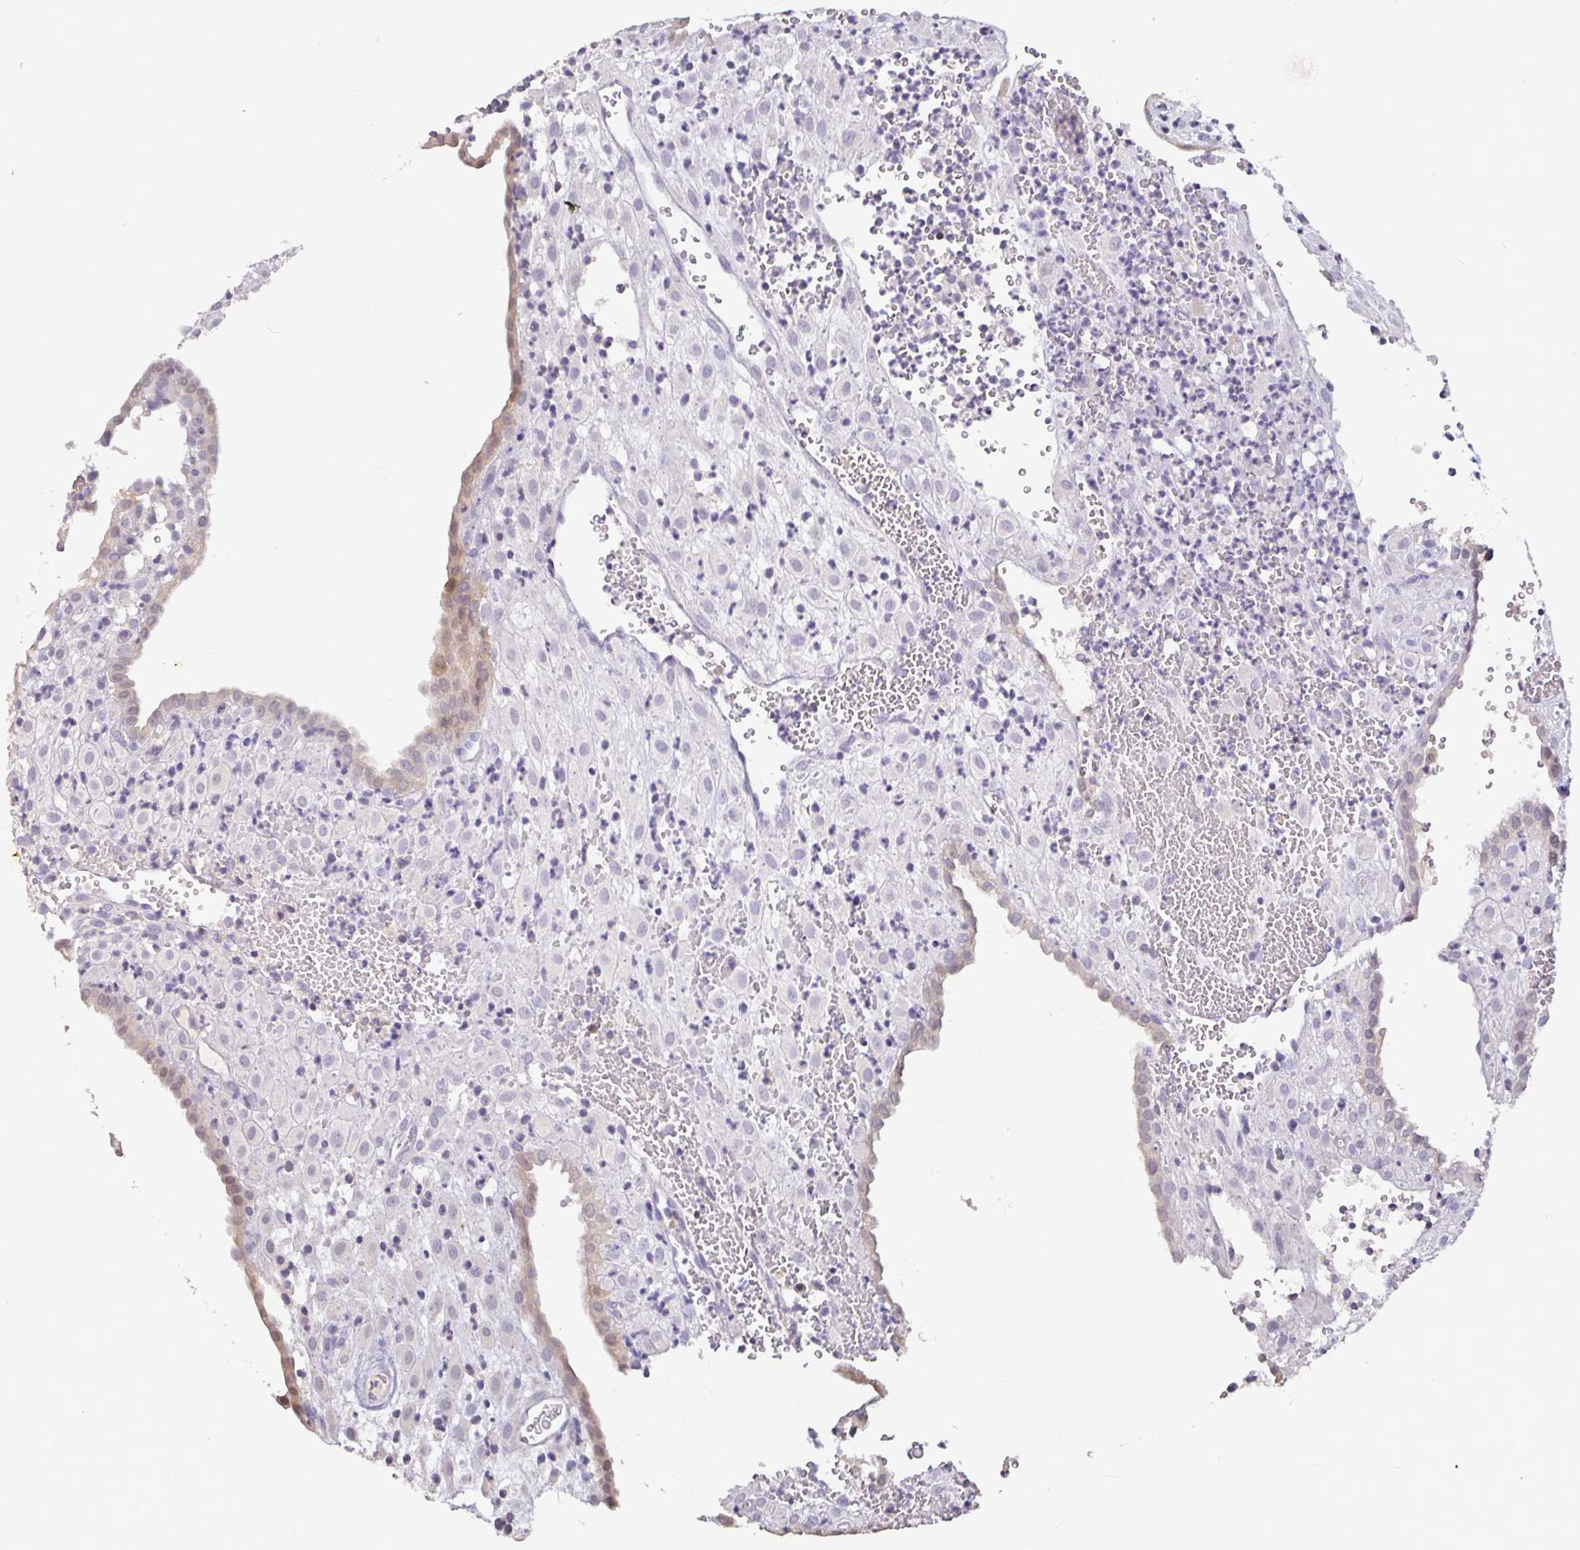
{"staining": {"intensity": "negative", "quantity": "none", "location": "none"}, "tissue": "placenta", "cell_type": "Decidual cells", "image_type": "normal", "snomed": [{"axis": "morphology", "description": "Normal tissue, NOS"}, {"axis": "topography", "description": "Placenta"}], "caption": "DAB immunohistochemical staining of benign placenta reveals no significant expression in decidual cells. The staining is performed using DAB brown chromogen with nuclei counter-stained in using hematoxylin.", "gene": "SHISA4", "patient": {"sex": "female", "age": 24}}